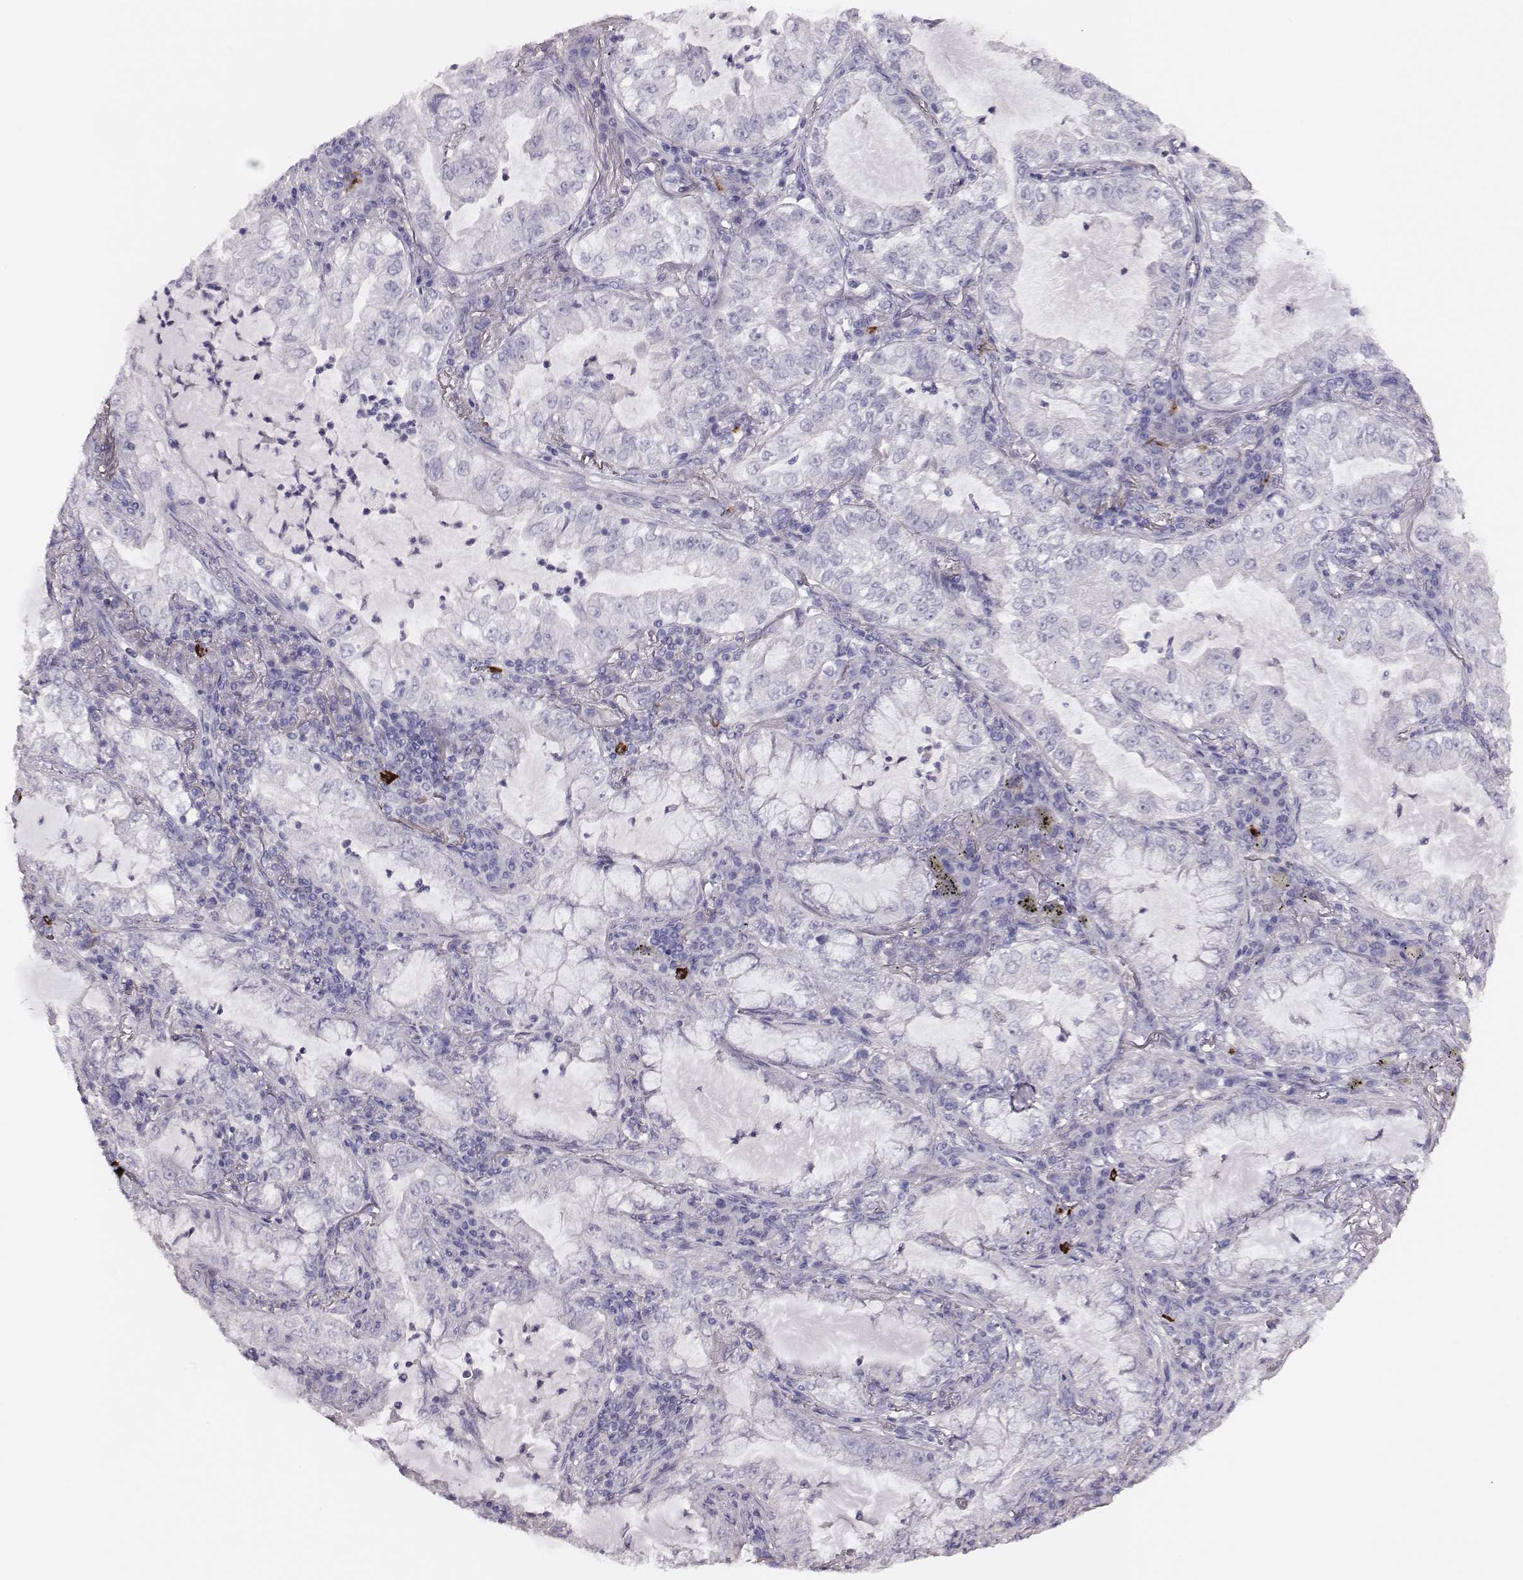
{"staining": {"intensity": "negative", "quantity": "none", "location": "none"}, "tissue": "lung cancer", "cell_type": "Tumor cells", "image_type": "cancer", "snomed": [{"axis": "morphology", "description": "Adenocarcinoma, NOS"}, {"axis": "topography", "description": "Lung"}], "caption": "The histopathology image reveals no significant expression in tumor cells of lung adenocarcinoma. Nuclei are stained in blue.", "gene": "P2RY10", "patient": {"sex": "female", "age": 73}}